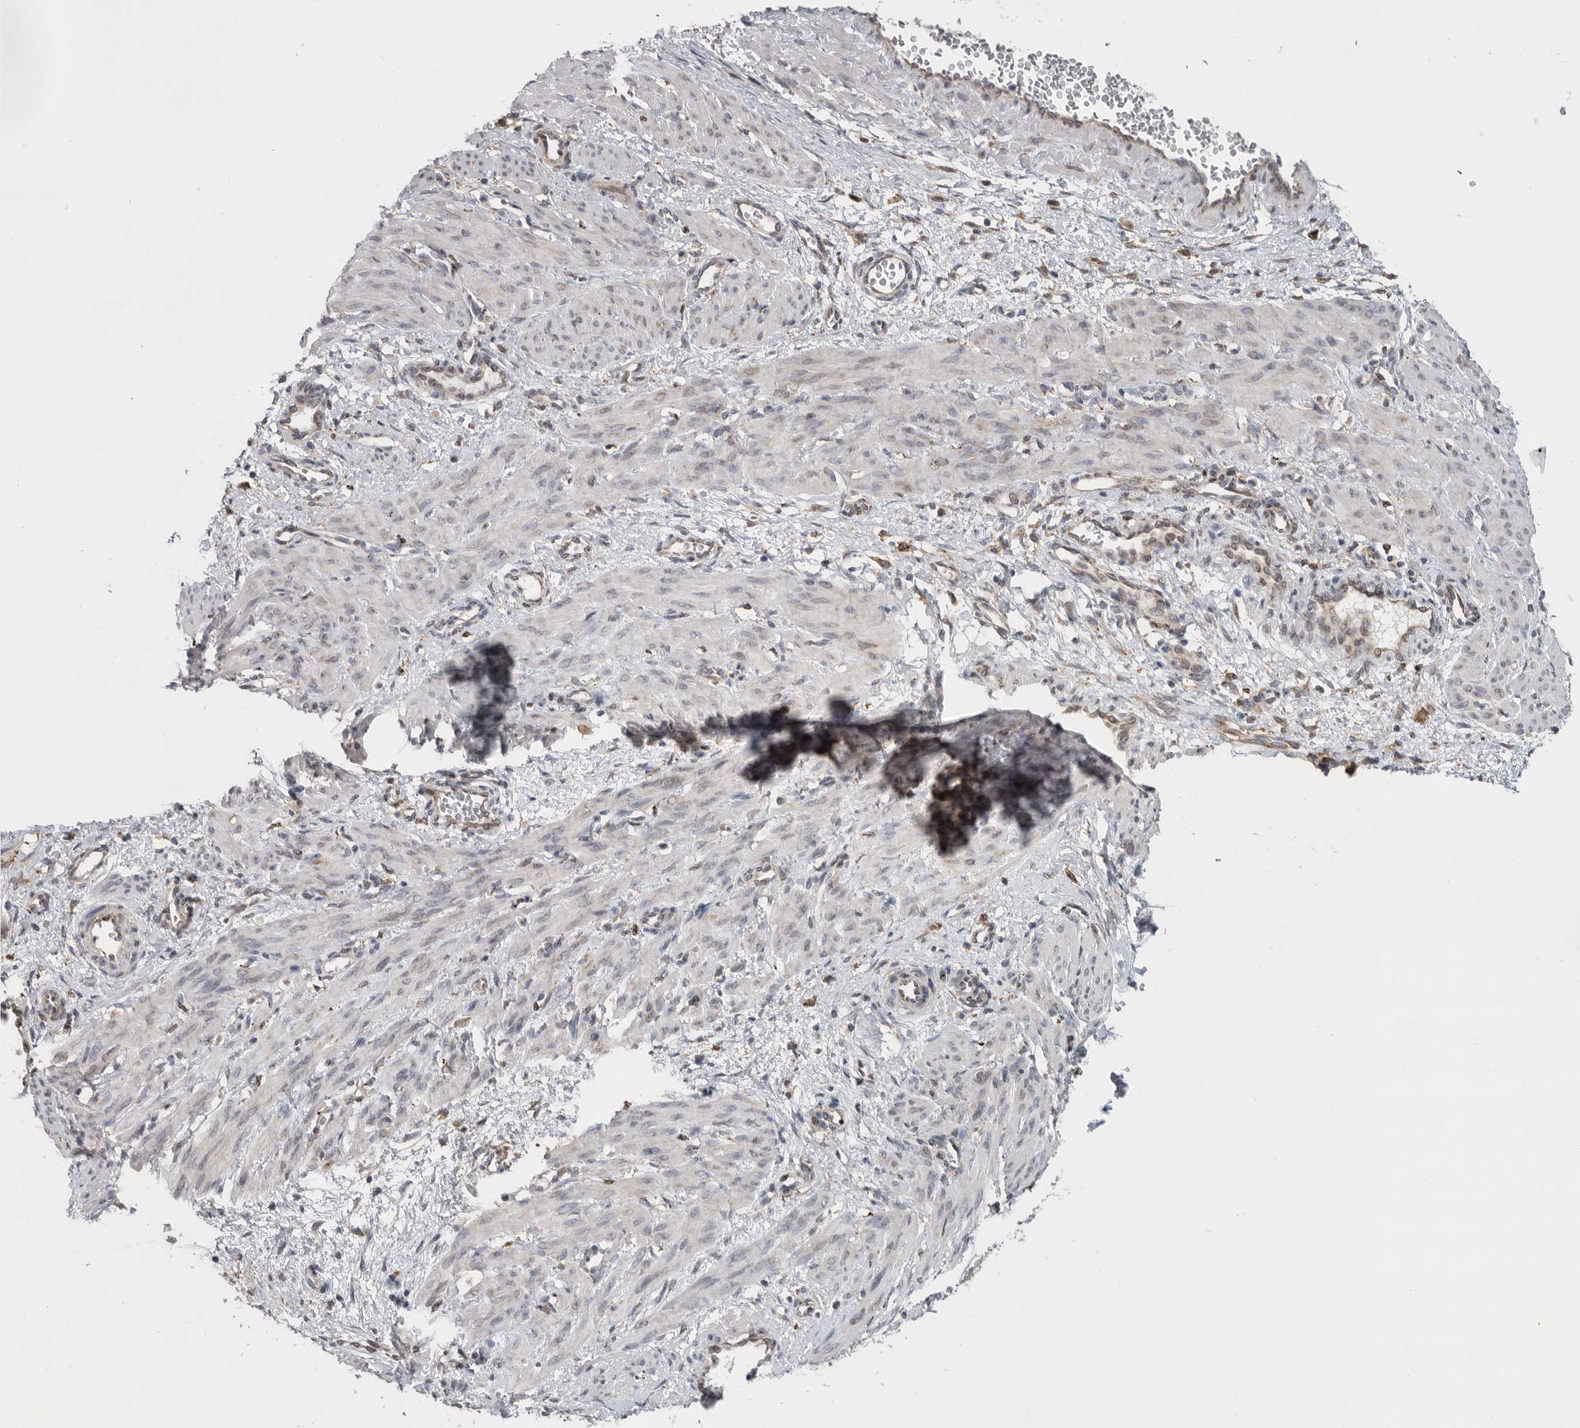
{"staining": {"intensity": "negative", "quantity": "none", "location": "none"}, "tissue": "smooth muscle", "cell_type": "Smooth muscle cells", "image_type": "normal", "snomed": [{"axis": "morphology", "description": "Normal tissue, NOS"}, {"axis": "topography", "description": "Endometrium"}], "caption": "An IHC photomicrograph of normal smooth muscle is shown. There is no staining in smooth muscle cells of smooth muscle.", "gene": "GANAB", "patient": {"sex": "female", "age": 33}}